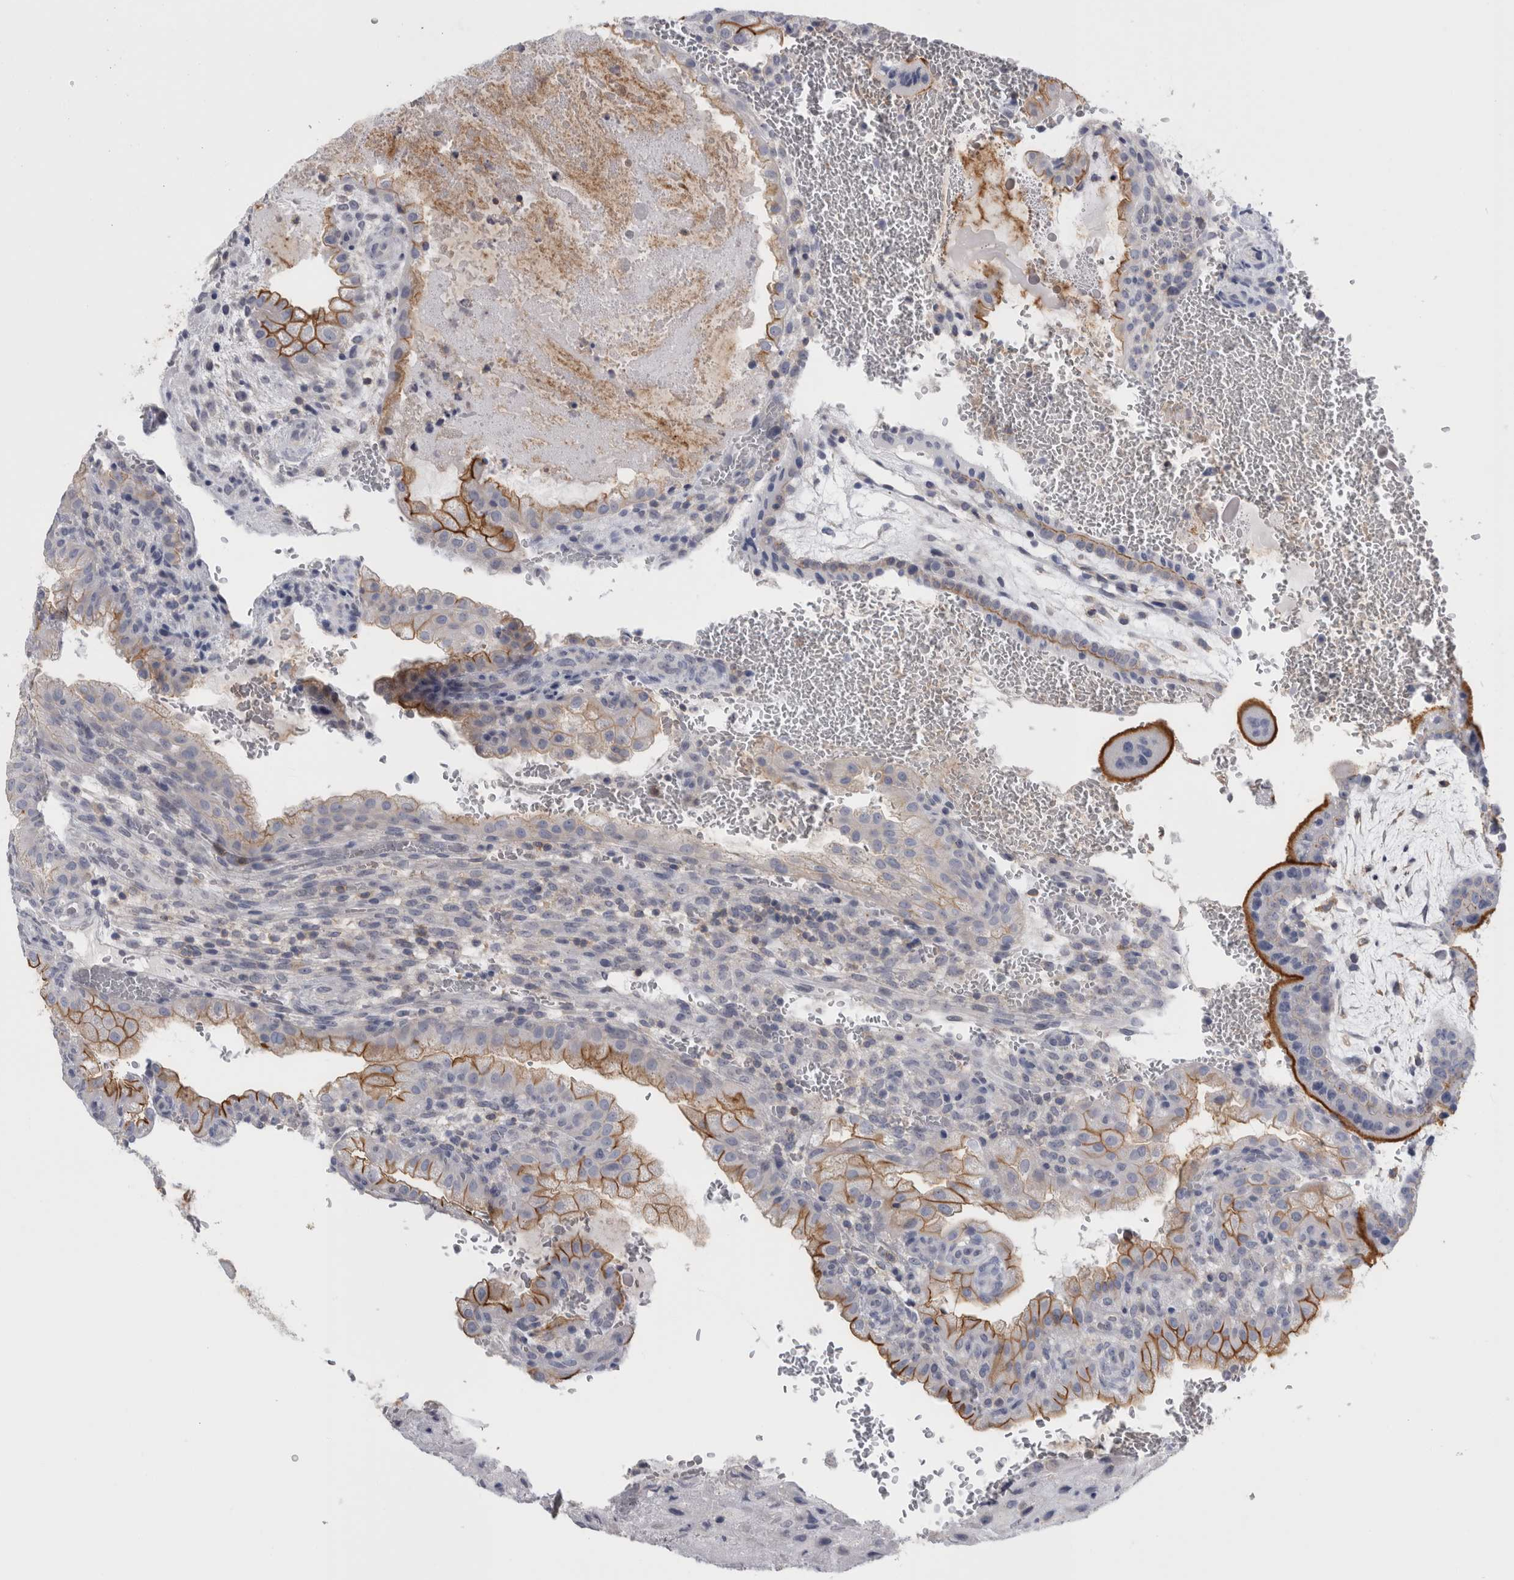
{"staining": {"intensity": "weak", "quantity": "<25%", "location": "cytoplasmic/membranous"}, "tissue": "placenta", "cell_type": "Decidual cells", "image_type": "normal", "snomed": [{"axis": "morphology", "description": "Normal tissue, NOS"}, {"axis": "topography", "description": "Placenta"}], "caption": "Immunohistochemistry (IHC) photomicrograph of unremarkable placenta: placenta stained with DAB (3,3'-diaminobenzidine) displays no significant protein positivity in decidual cells.", "gene": "ANKFY1", "patient": {"sex": "female", "age": 35}}